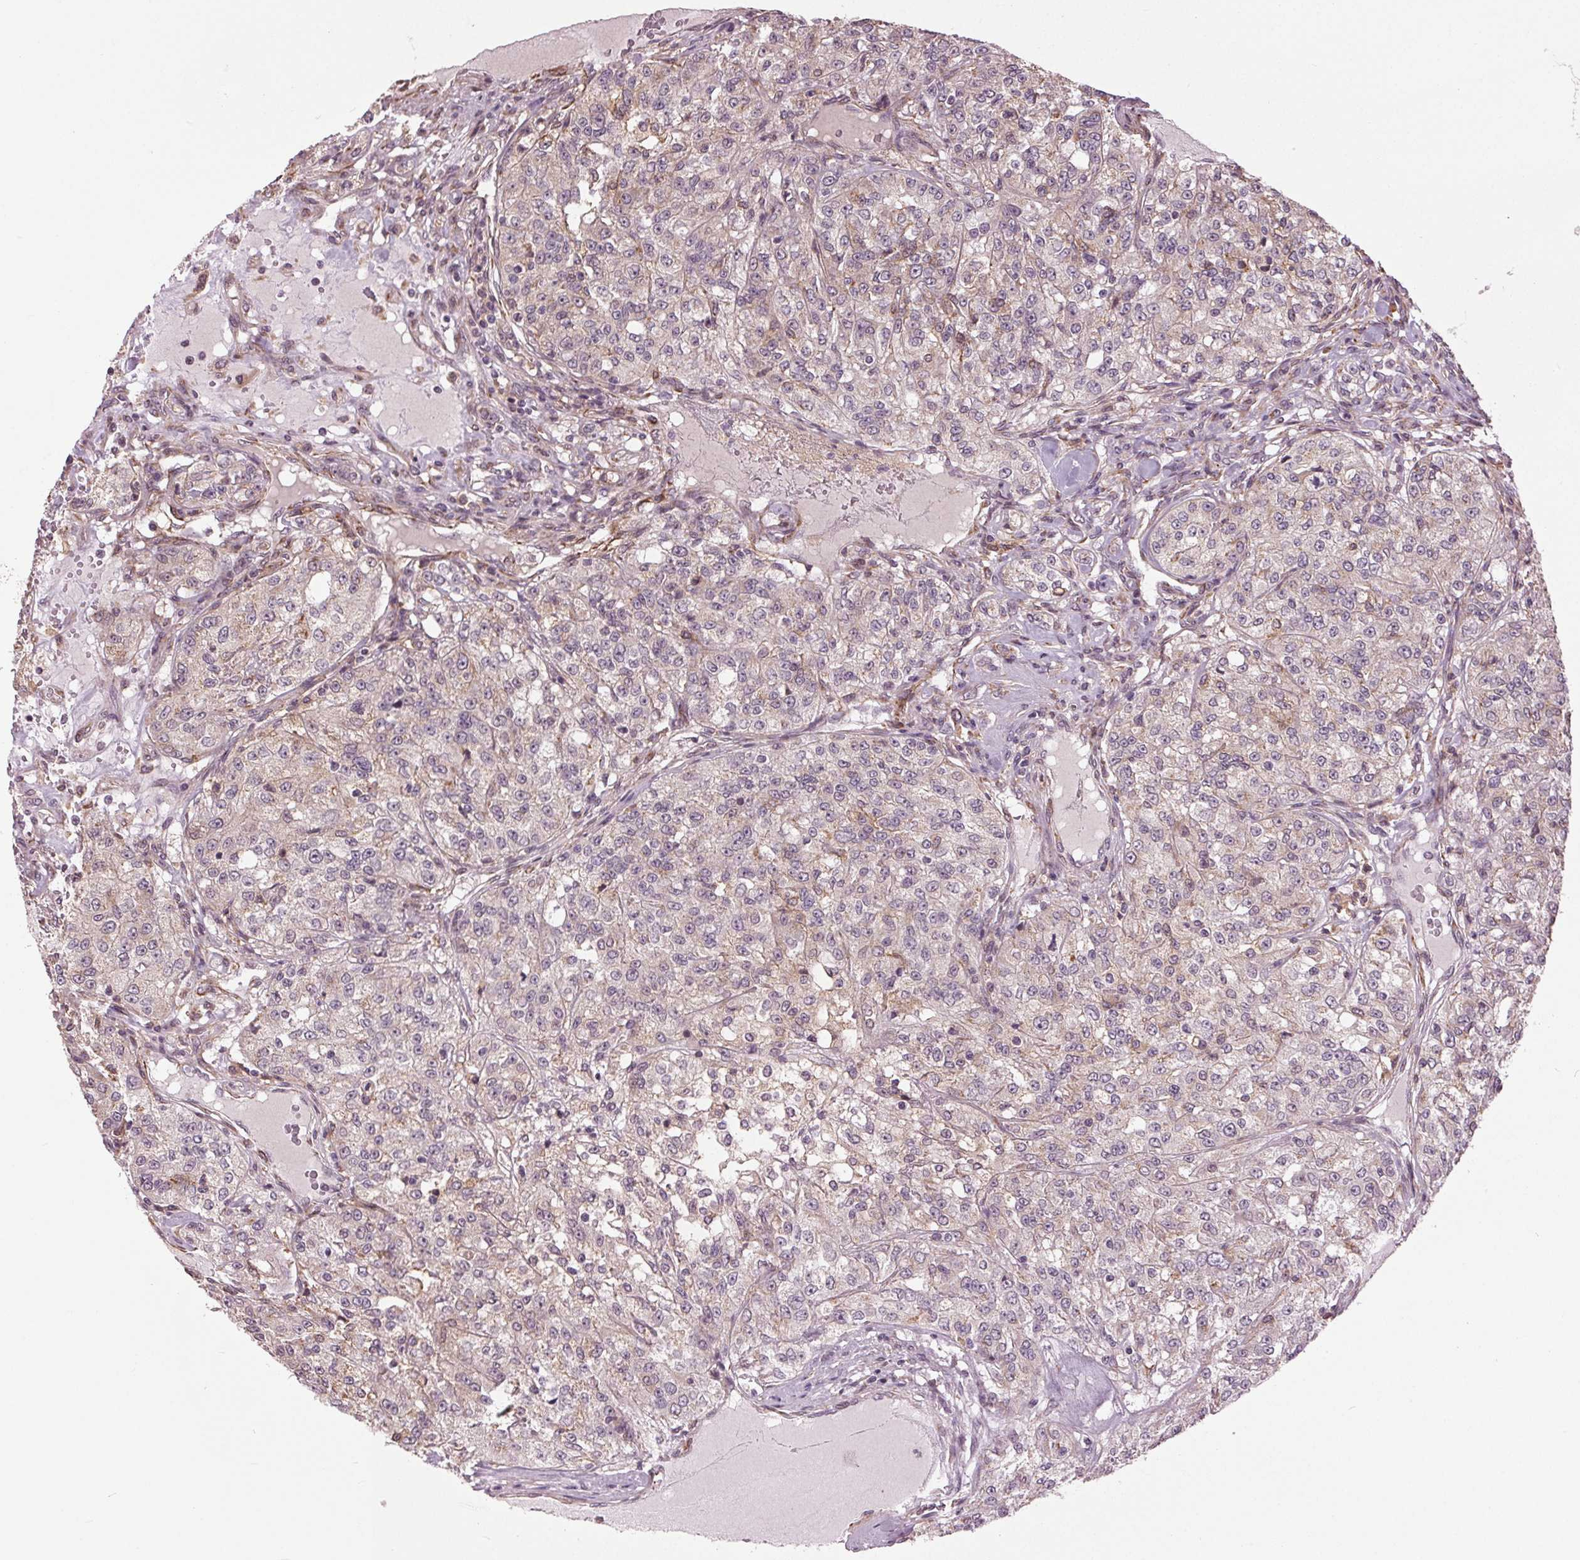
{"staining": {"intensity": "negative", "quantity": "none", "location": "none"}, "tissue": "renal cancer", "cell_type": "Tumor cells", "image_type": "cancer", "snomed": [{"axis": "morphology", "description": "Adenocarcinoma, NOS"}, {"axis": "topography", "description": "Kidney"}], "caption": "Tumor cells are negative for protein expression in human renal adenocarcinoma. Nuclei are stained in blue.", "gene": "BSDC1", "patient": {"sex": "female", "age": 63}}